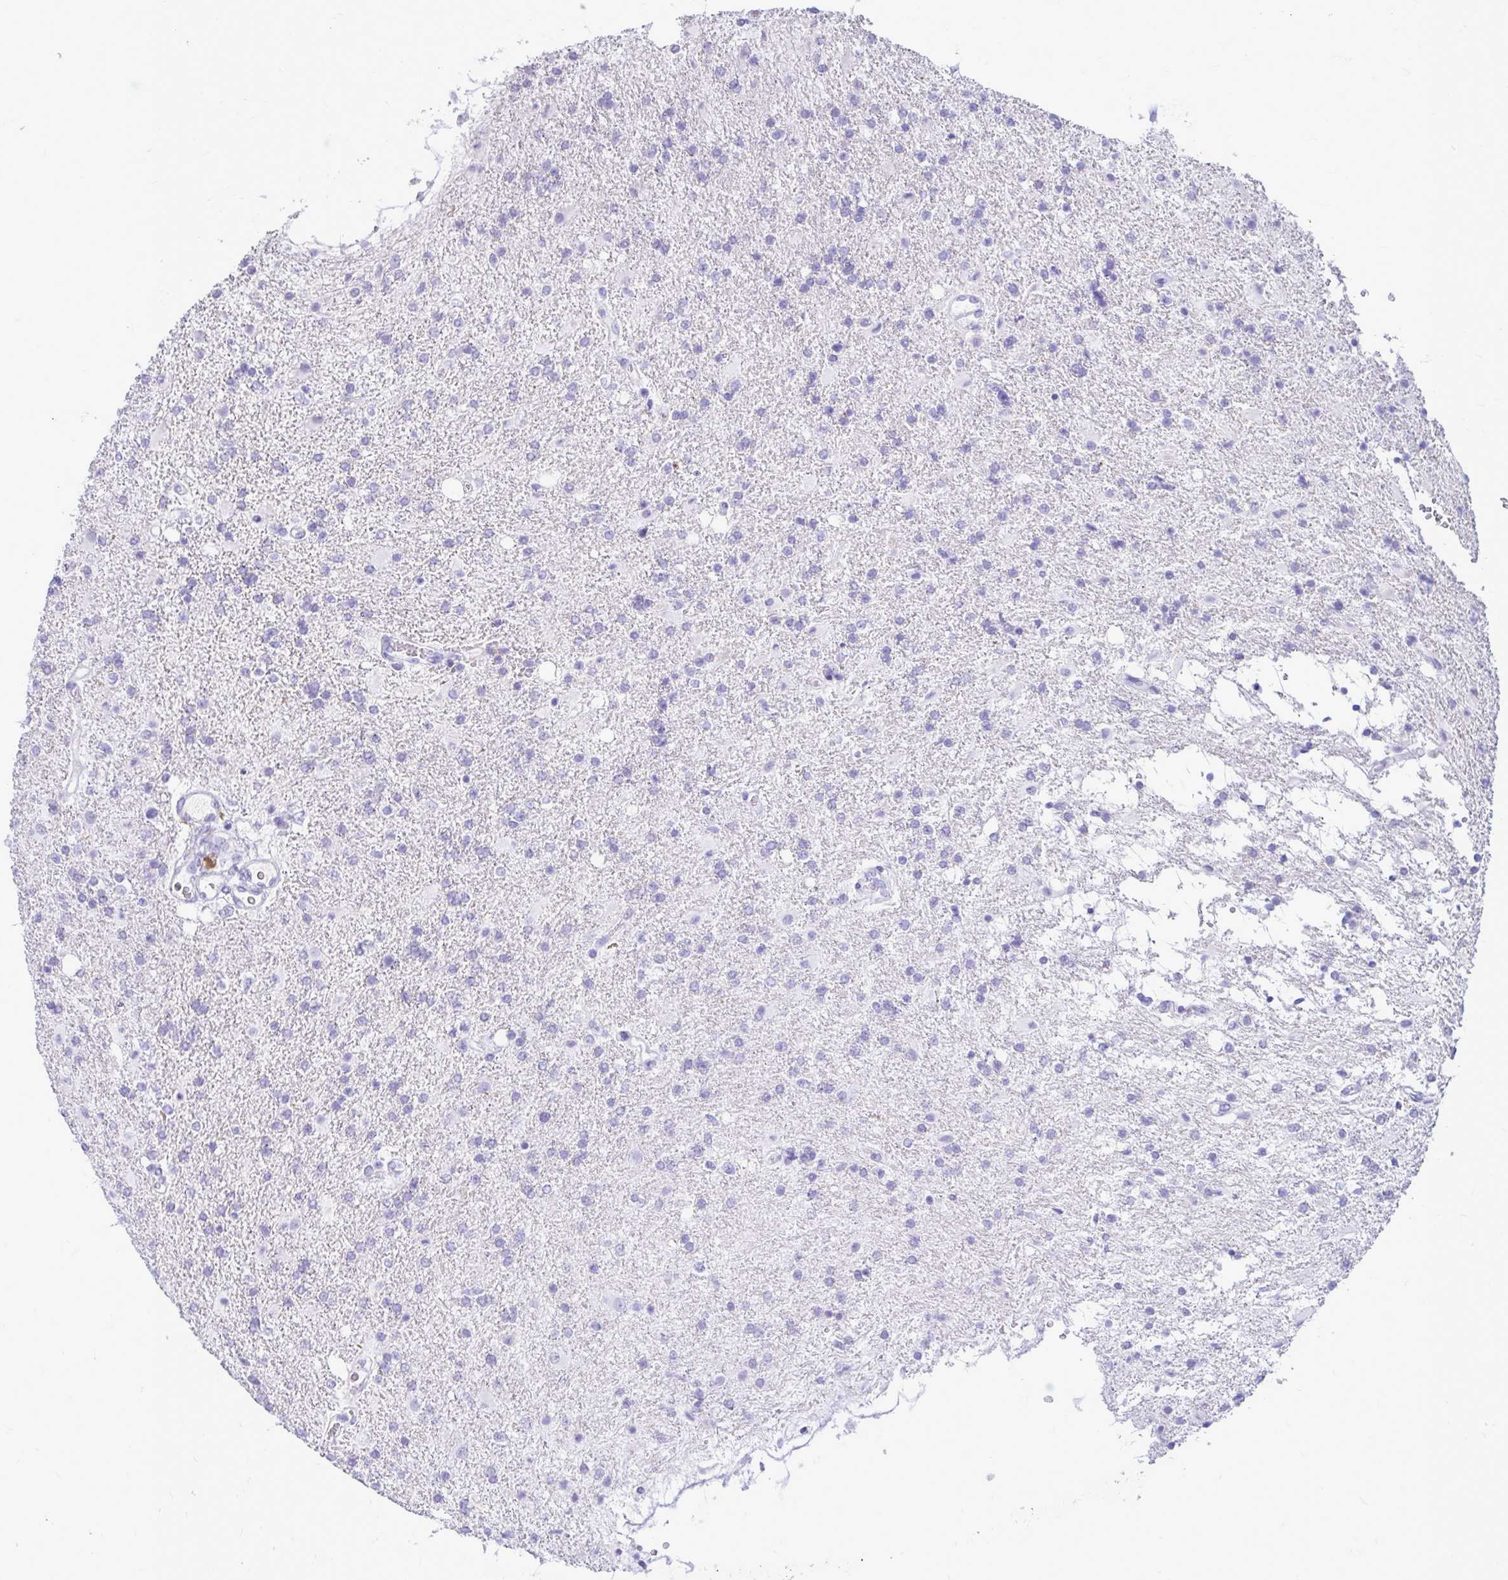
{"staining": {"intensity": "negative", "quantity": "none", "location": "none"}, "tissue": "glioma", "cell_type": "Tumor cells", "image_type": "cancer", "snomed": [{"axis": "morphology", "description": "Glioma, malignant, High grade"}, {"axis": "topography", "description": "Brain"}], "caption": "There is no significant expression in tumor cells of glioma. (DAB (3,3'-diaminobenzidine) immunohistochemistry (IHC) with hematoxylin counter stain).", "gene": "NANOGNB", "patient": {"sex": "male", "age": 56}}